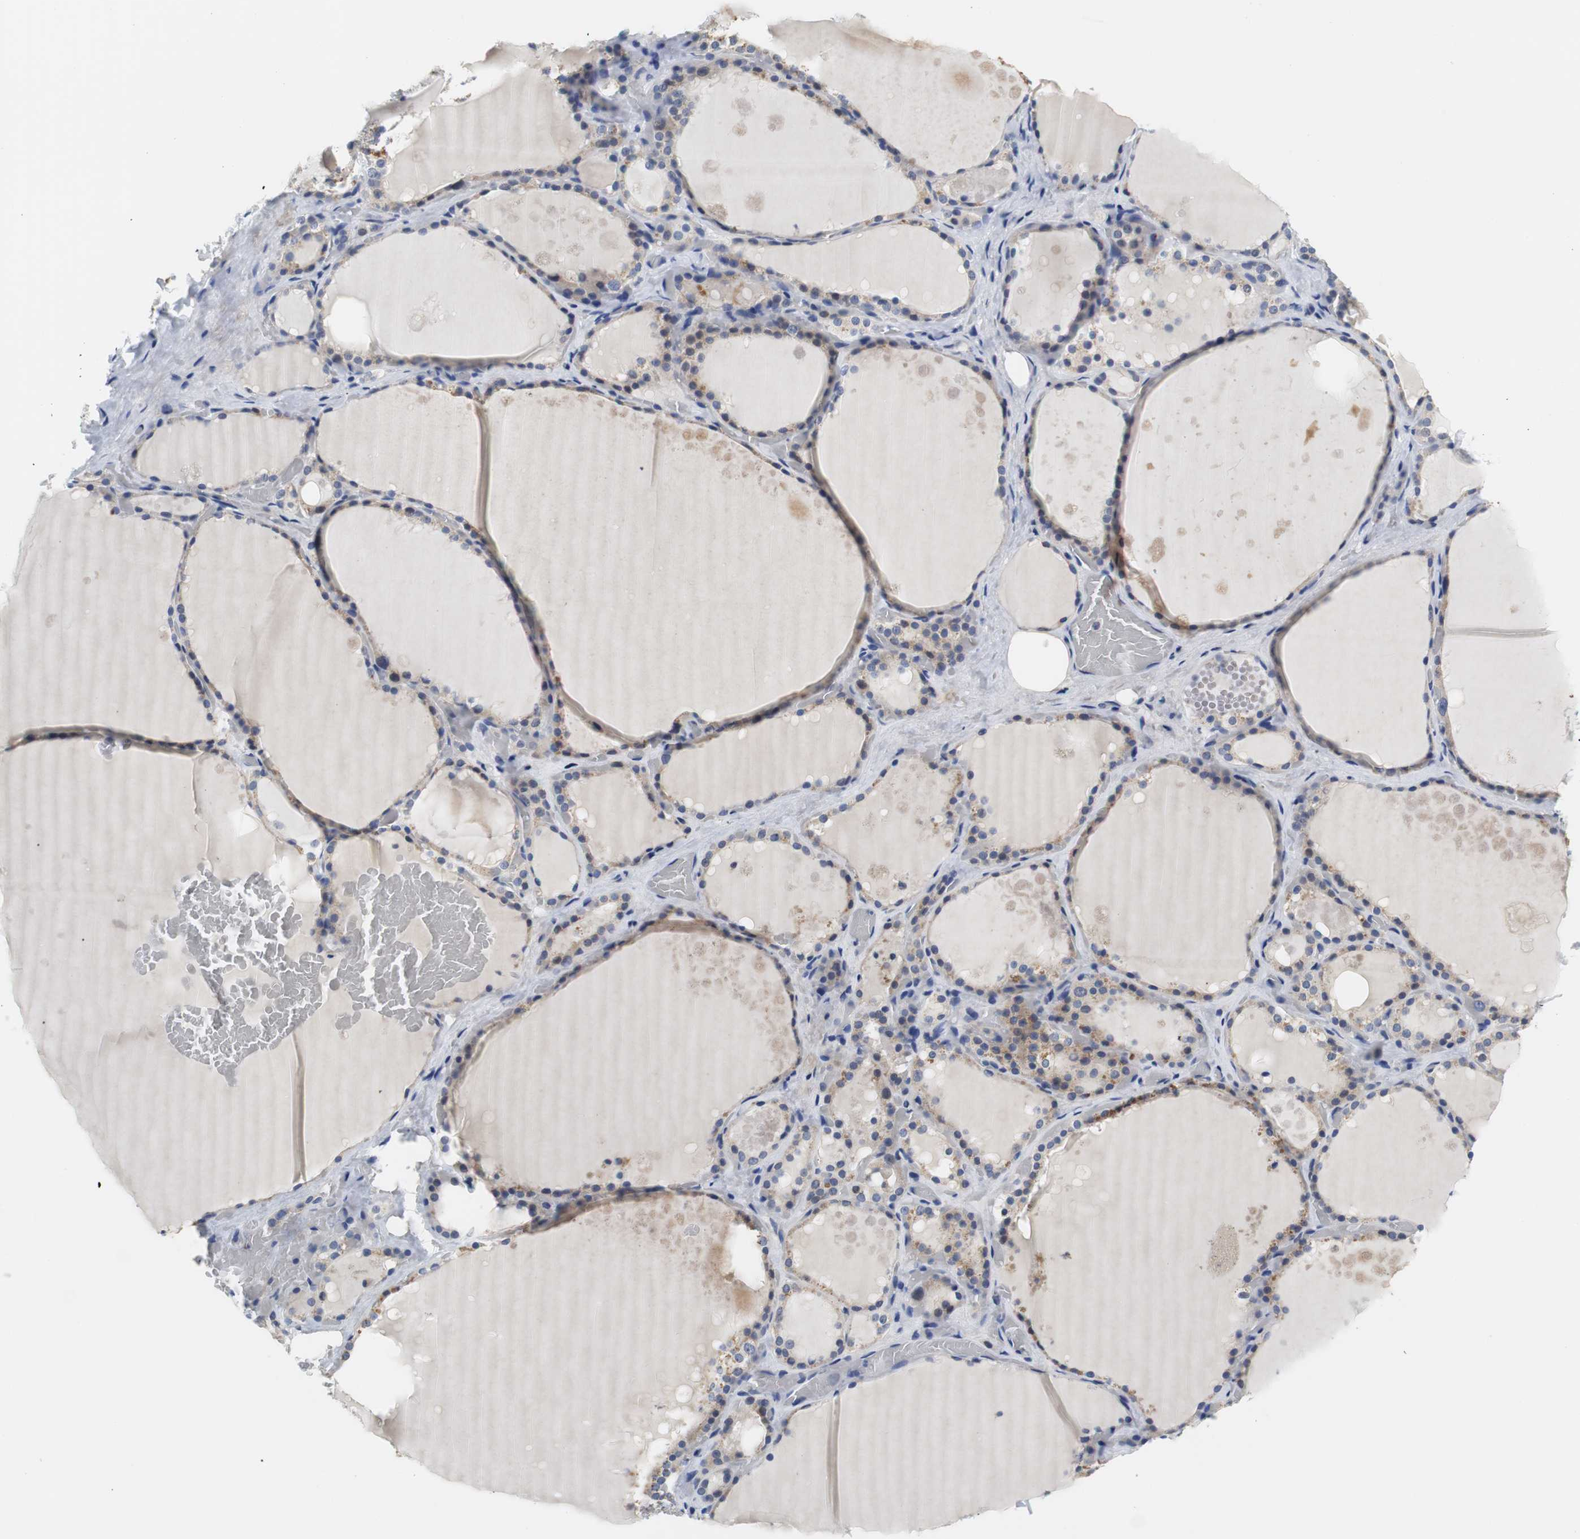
{"staining": {"intensity": "weak", "quantity": "25%-75%", "location": "cytoplasmic/membranous"}, "tissue": "thyroid gland", "cell_type": "Glandular cells", "image_type": "normal", "snomed": [{"axis": "morphology", "description": "Normal tissue, NOS"}, {"axis": "topography", "description": "Thyroid gland"}], "caption": "Immunohistochemistry (IHC) micrograph of unremarkable thyroid gland stained for a protein (brown), which displays low levels of weak cytoplasmic/membranous positivity in about 25%-75% of glandular cells.", "gene": "PCK1", "patient": {"sex": "male", "age": 61}}